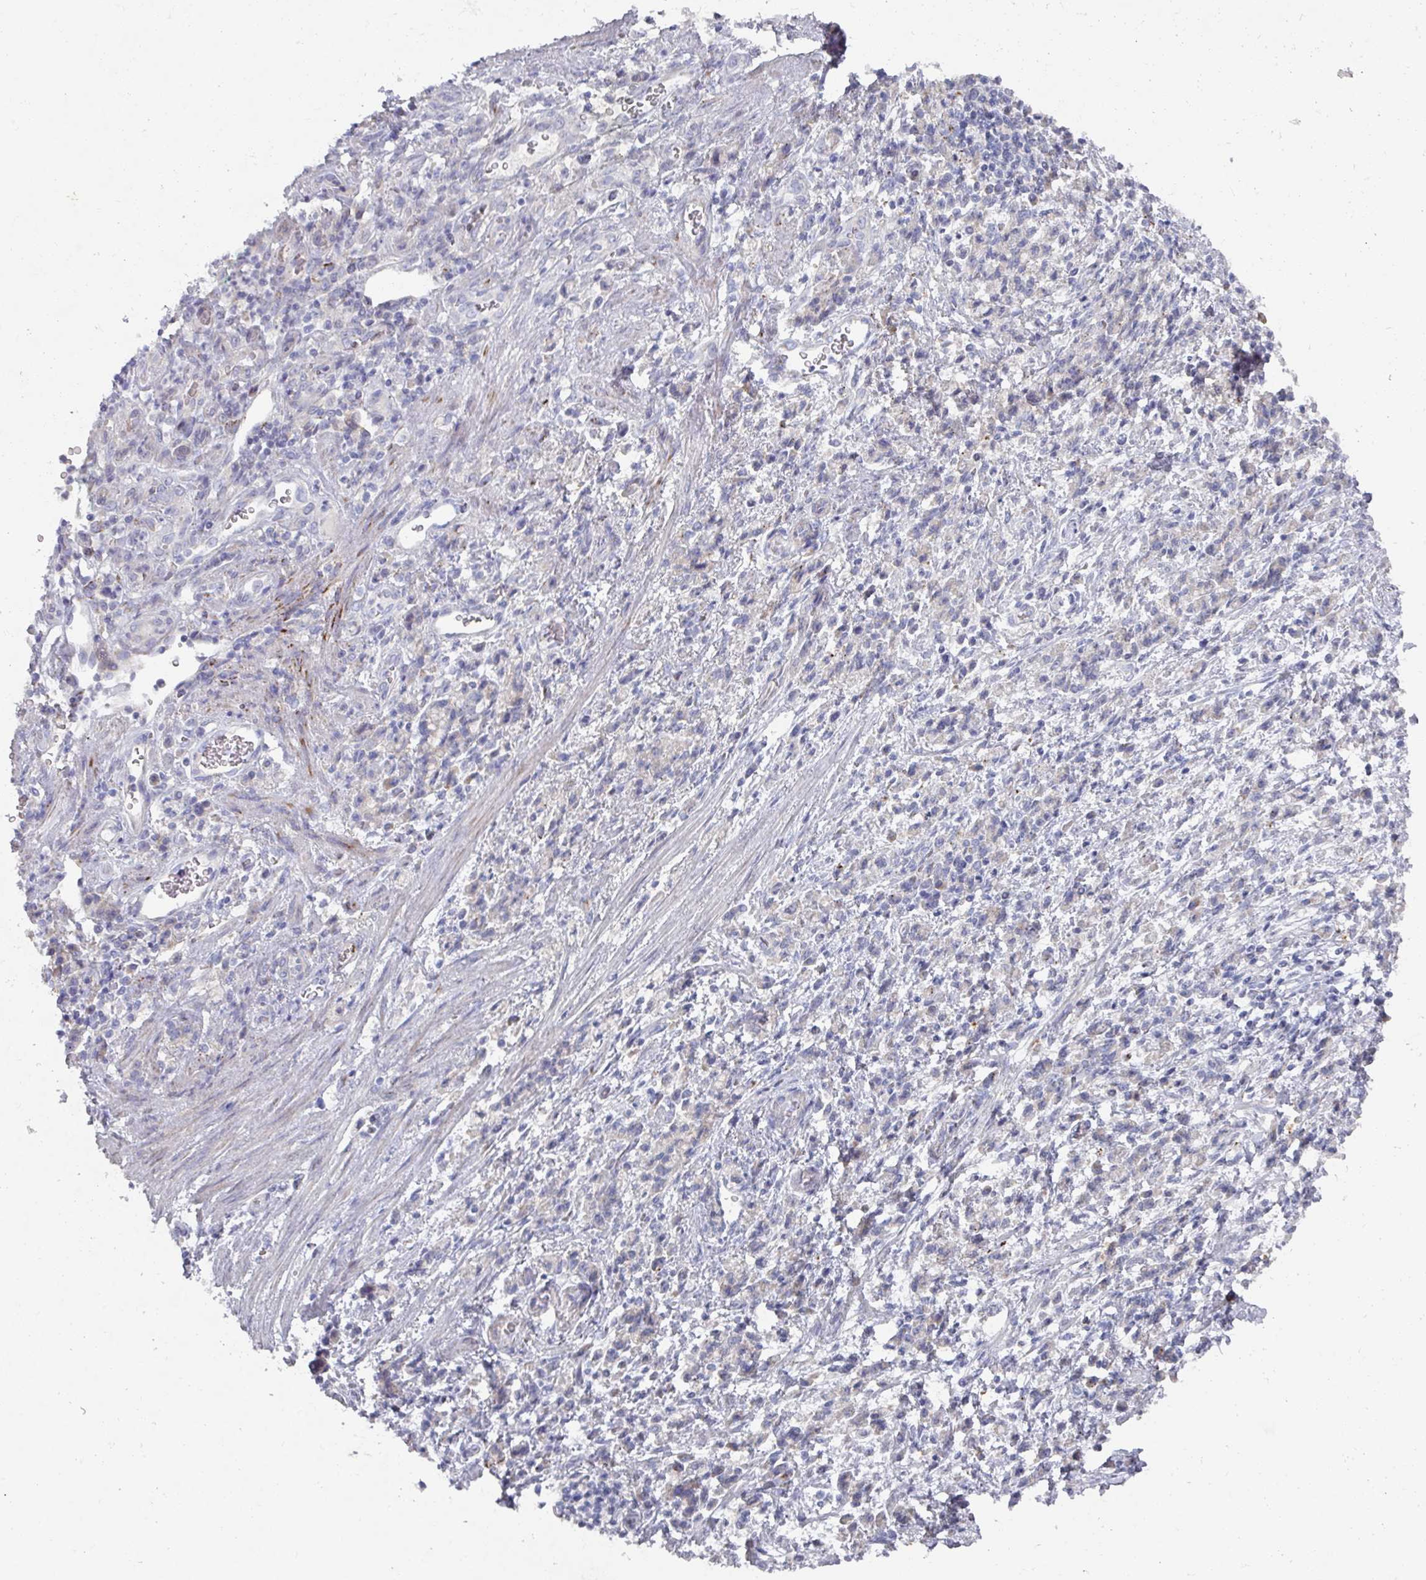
{"staining": {"intensity": "negative", "quantity": "none", "location": "none"}, "tissue": "stomach cancer", "cell_type": "Tumor cells", "image_type": "cancer", "snomed": [{"axis": "morphology", "description": "Adenocarcinoma, NOS"}, {"axis": "topography", "description": "Stomach"}], "caption": "DAB immunohistochemical staining of human adenocarcinoma (stomach) reveals no significant staining in tumor cells. (IHC, brightfield microscopy, high magnification).", "gene": "NT5C1A", "patient": {"sex": "male", "age": 77}}